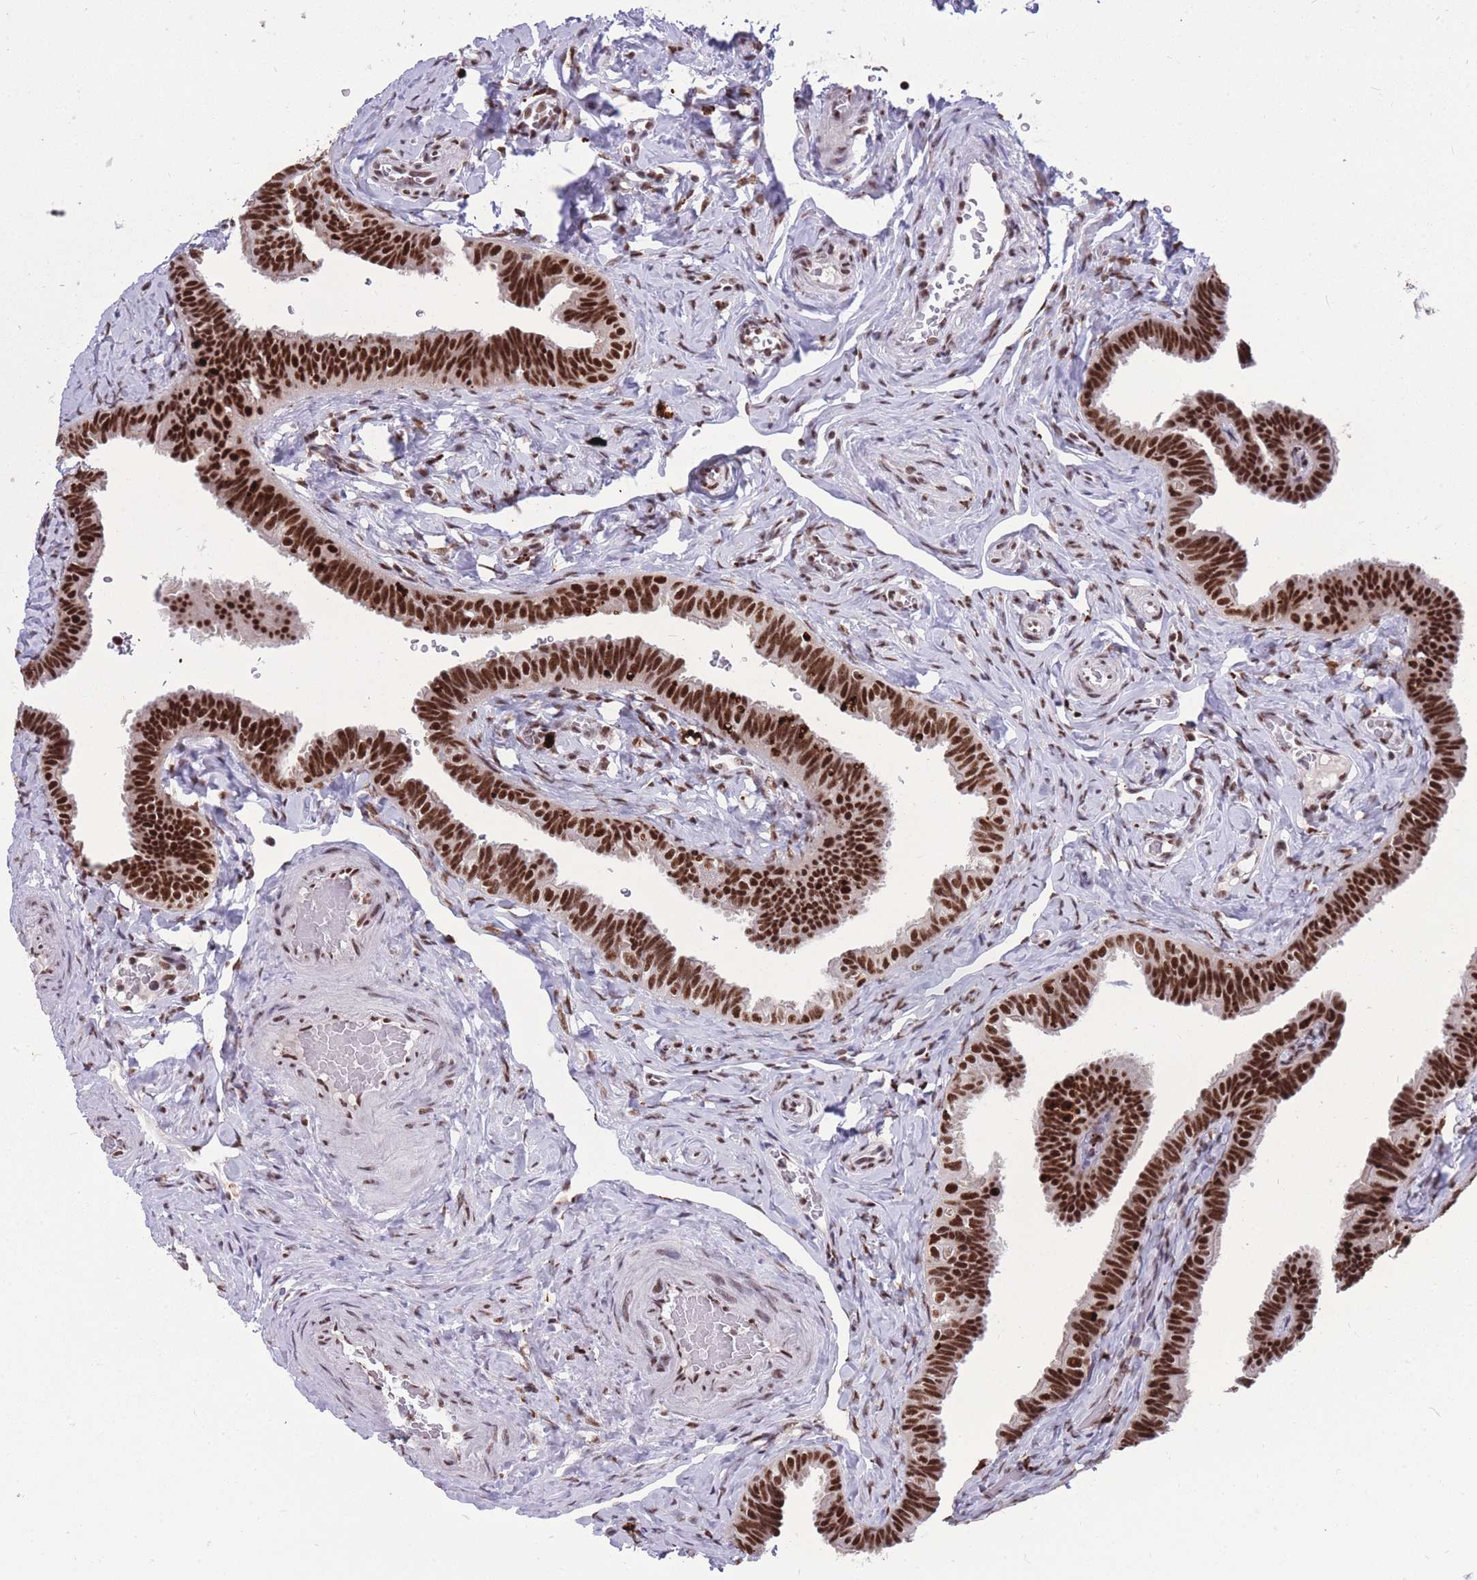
{"staining": {"intensity": "strong", "quantity": ">75%", "location": "nuclear"}, "tissue": "fallopian tube", "cell_type": "Glandular cells", "image_type": "normal", "snomed": [{"axis": "morphology", "description": "Normal tissue, NOS"}, {"axis": "topography", "description": "Fallopian tube"}], "caption": "Protein staining by IHC exhibits strong nuclear expression in about >75% of glandular cells in unremarkable fallopian tube. (DAB (3,3'-diaminobenzidine) IHC with brightfield microscopy, high magnification).", "gene": "PRPF19", "patient": {"sex": "female", "age": 39}}